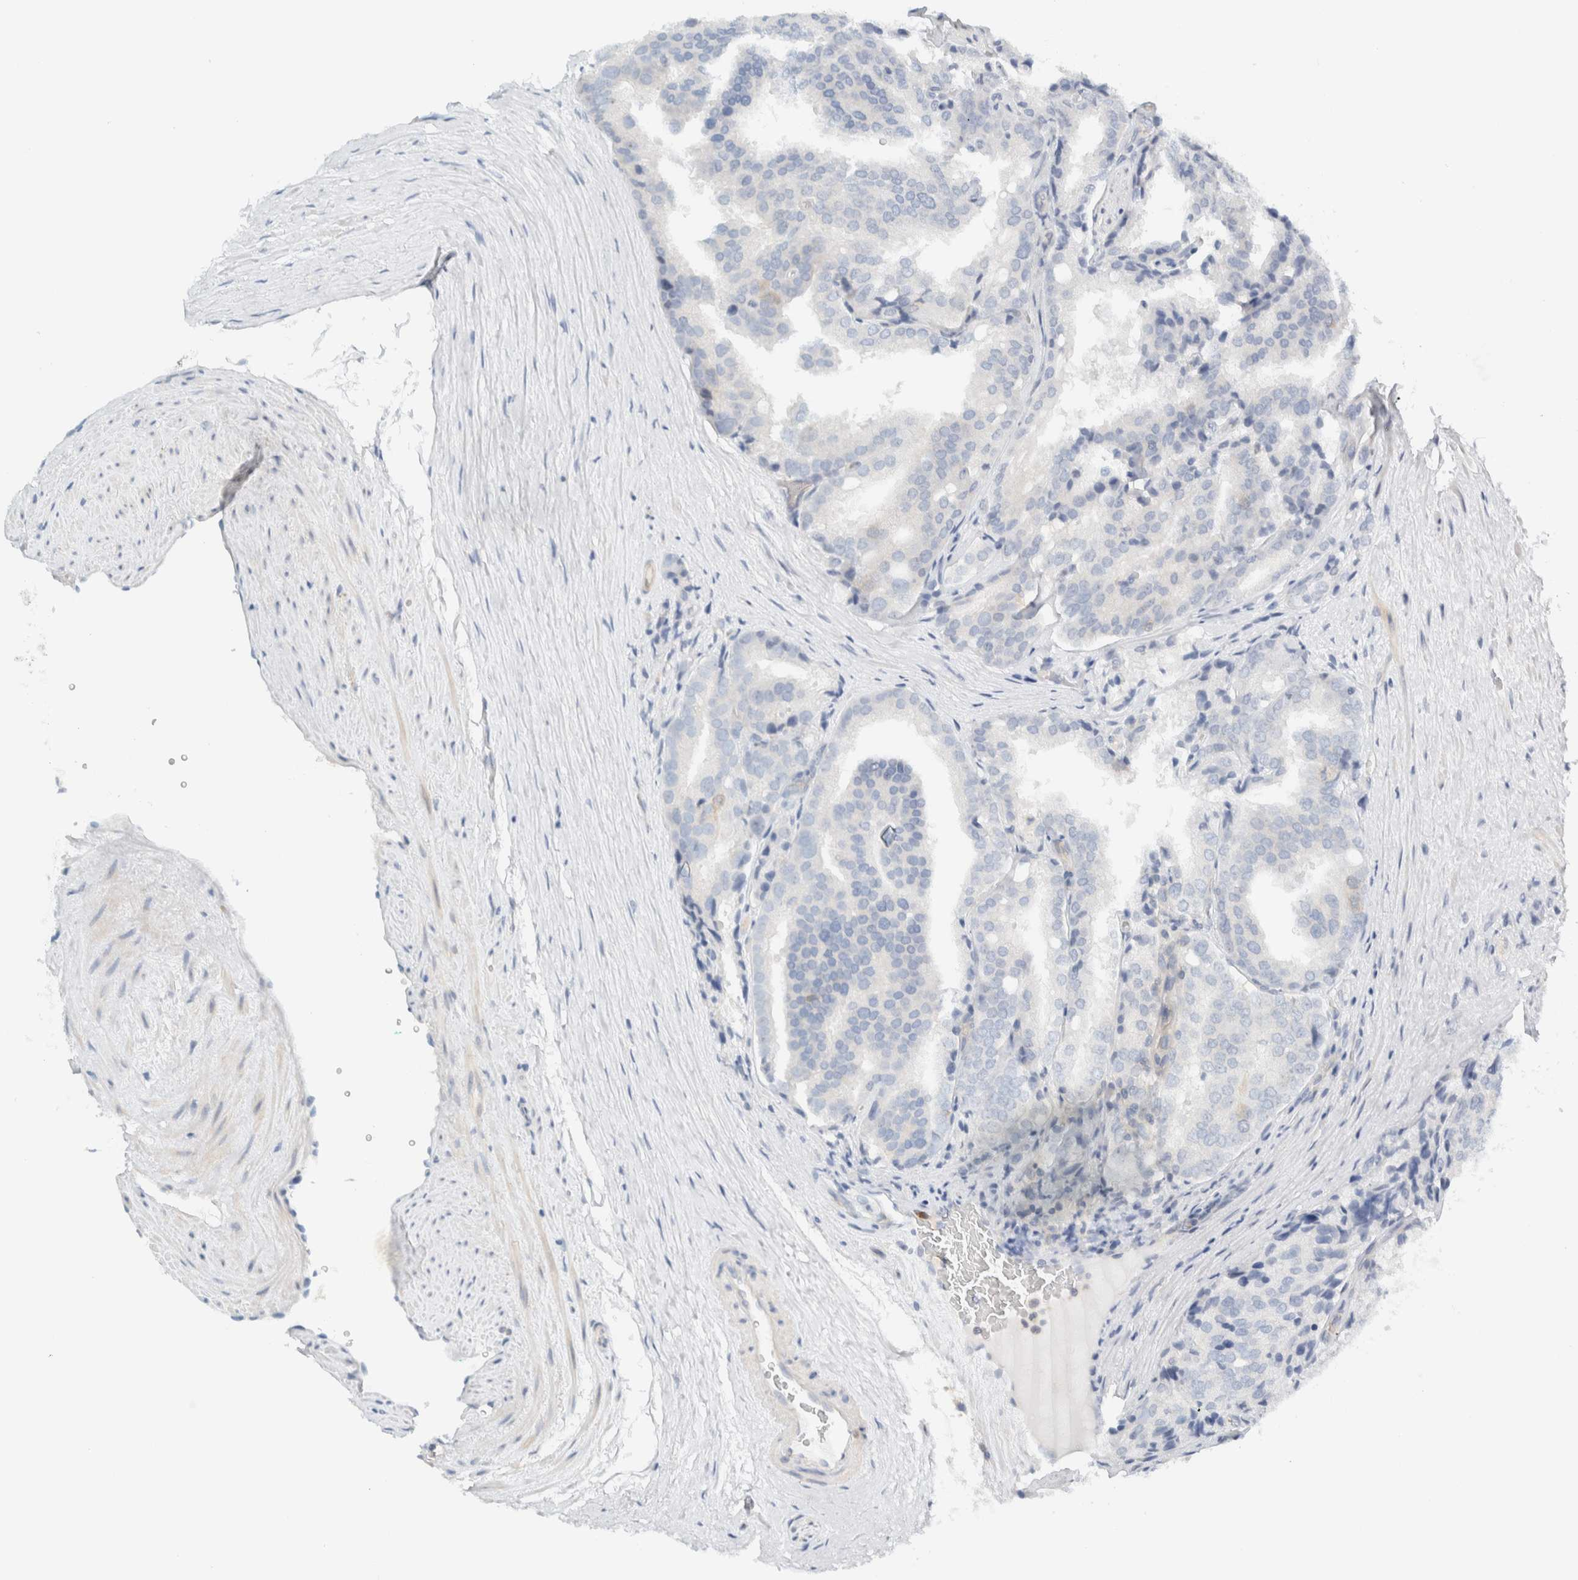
{"staining": {"intensity": "negative", "quantity": "none", "location": "none"}, "tissue": "prostate cancer", "cell_type": "Tumor cells", "image_type": "cancer", "snomed": [{"axis": "morphology", "description": "Adenocarcinoma, High grade"}, {"axis": "topography", "description": "Prostate"}], "caption": "Tumor cells show no significant protein positivity in prostate cancer (adenocarcinoma (high-grade)).", "gene": "NDE1", "patient": {"sex": "male", "age": 50}}